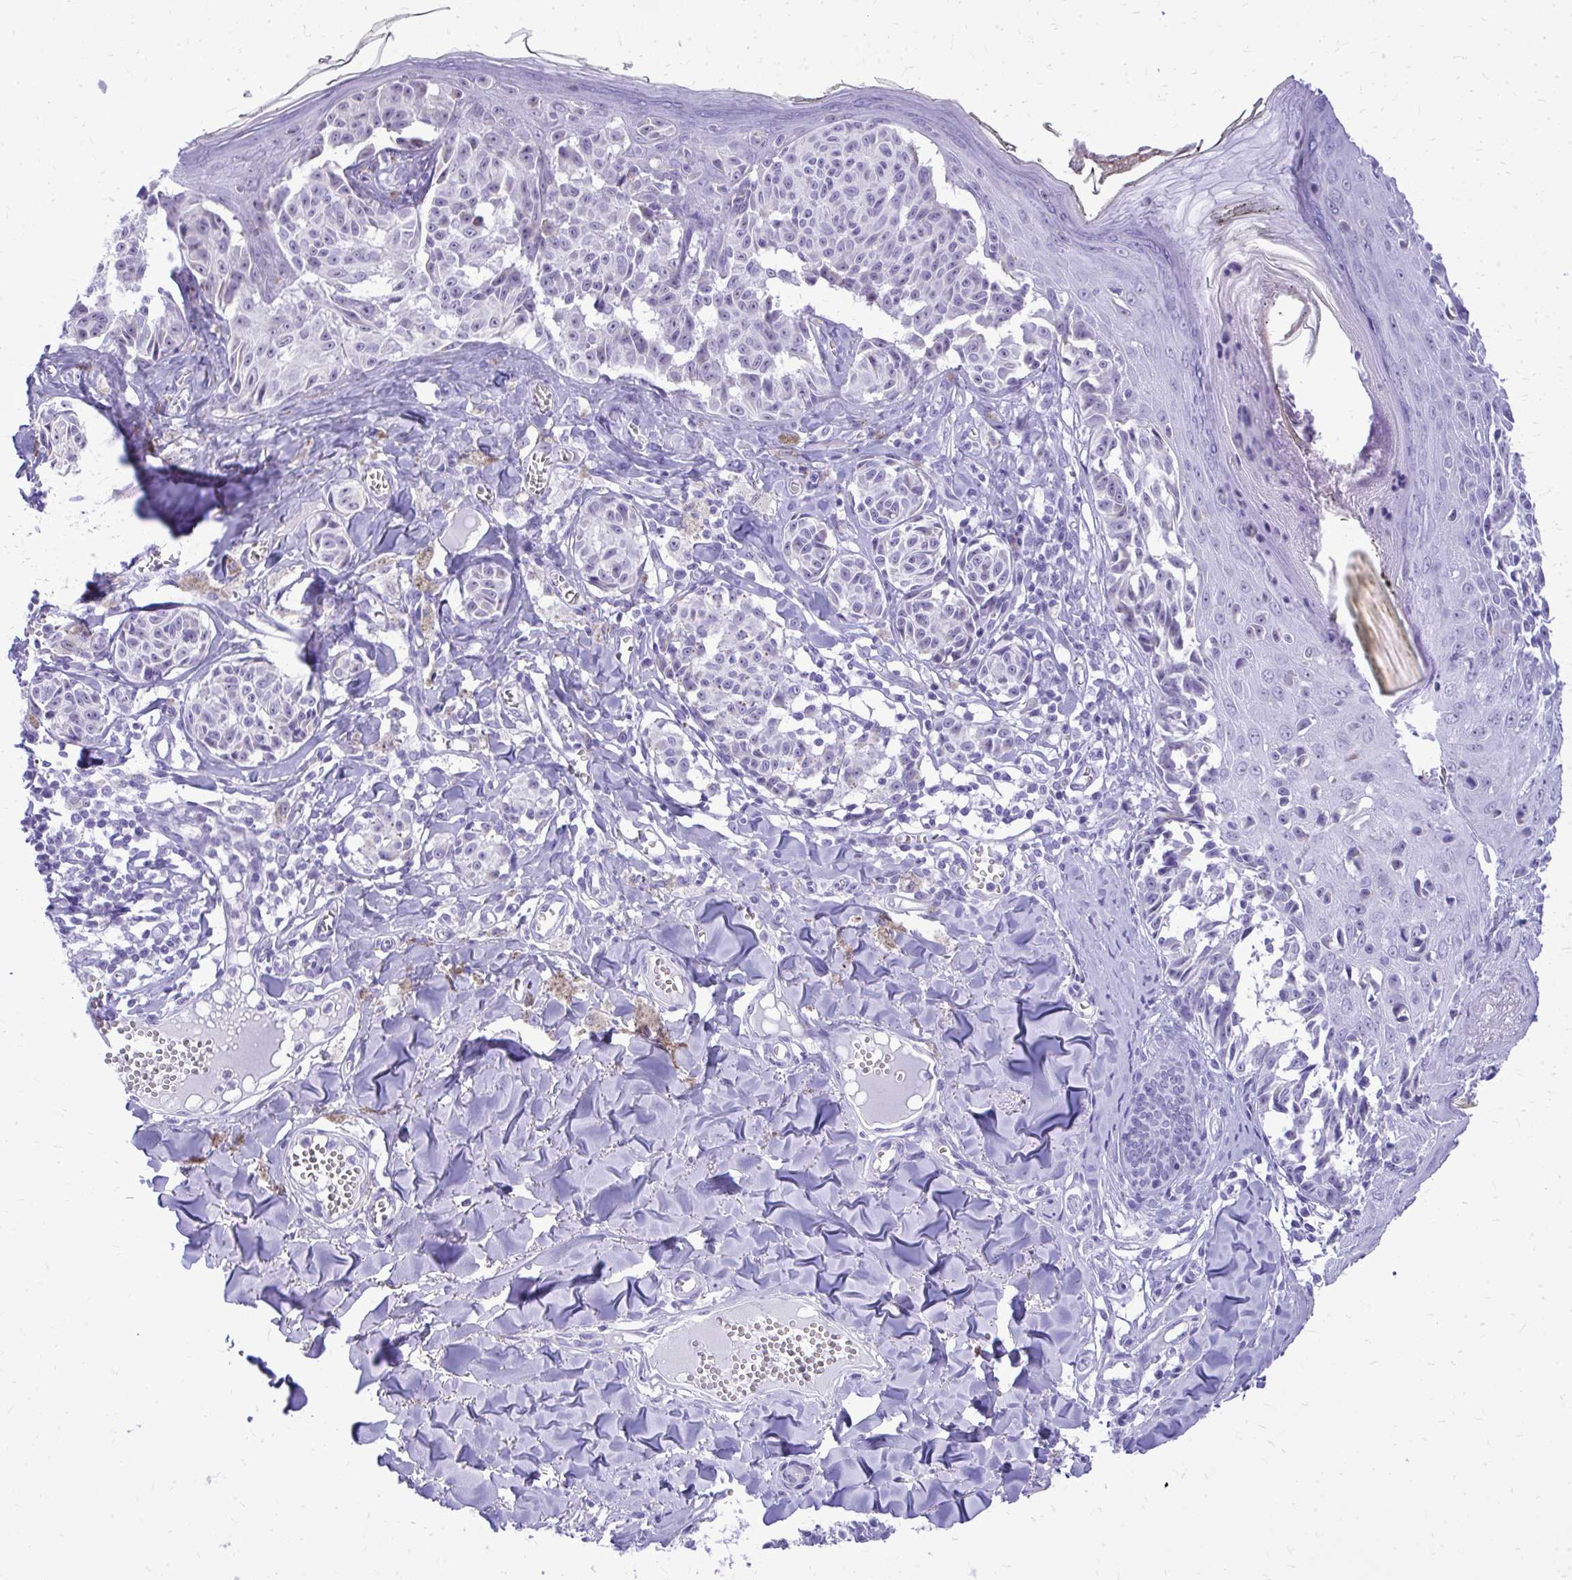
{"staining": {"intensity": "negative", "quantity": "none", "location": "none"}, "tissue": "melanoma", "cell_type": "Tumor cells", "image_type": "cancer", "snomed": [{"axis": "morphology", "description": "Malignant melanoma, NOS"}, {"axis": "topography", "description": "Skin"}], "caption": "Image shows no significant protein positivity in tumor cells of melanoma.", "gene": "RALYL", "patient": {"sex": "female", "age": 43}}